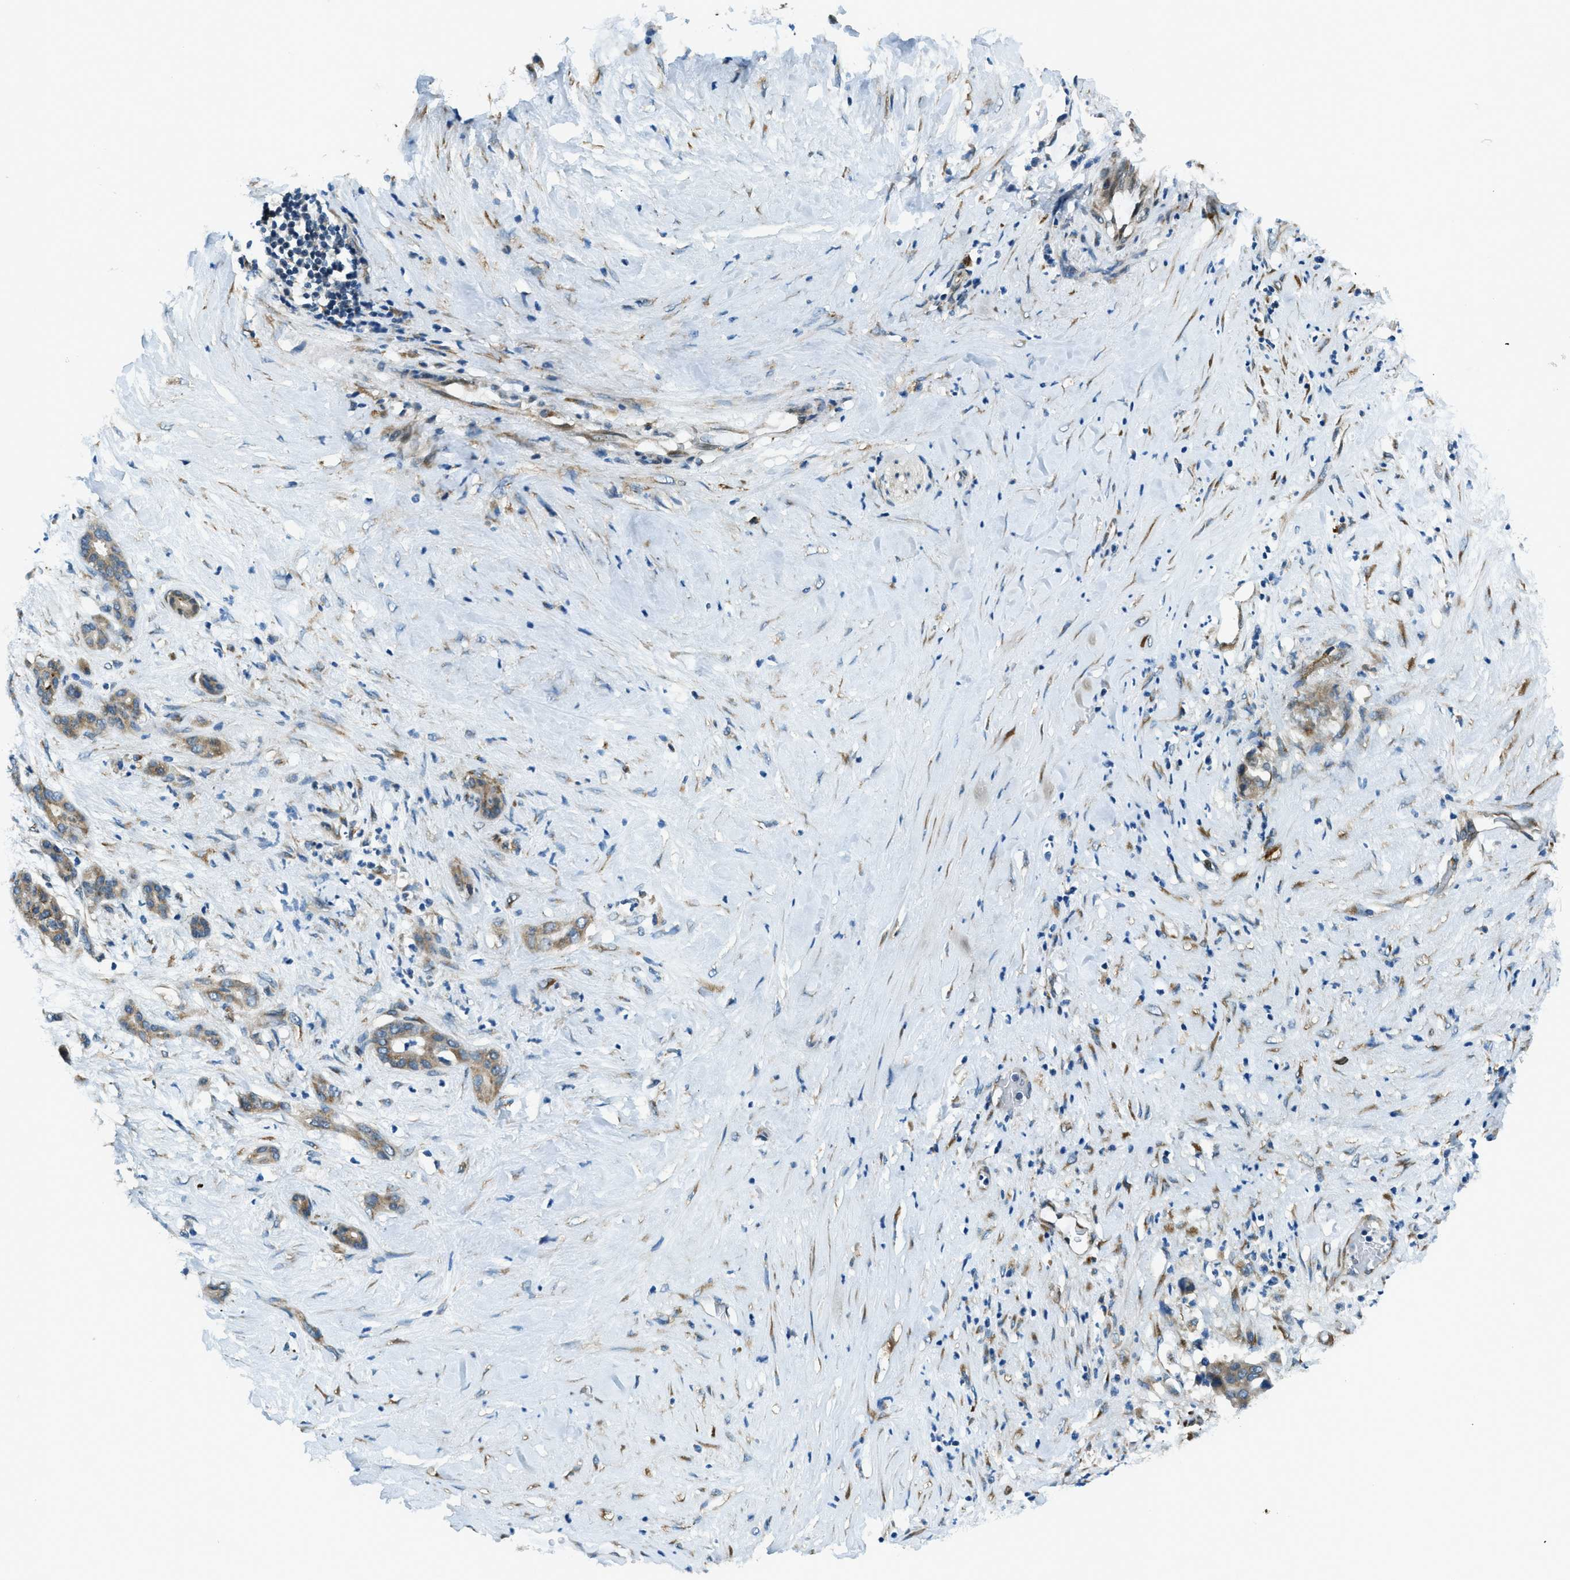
{"staining": {"intensity": "weak", "quantity": ">75%", "location": "cytoplasmic/membranous"}, "tissue": "pancreatic cancer", "cell_type": "Tumor cells", "image_type": "cancer", "snomed": [{"axis": "morphology", "description": "Adenocarcinoma, NOS"}, {"axis": "topography", "description": "Pancreas"}], "caption": "Immunohistochemical staining of pancreatic cancer (adenocarcinoma) demonstrates low levels of weak cytoplasmic/membranous protein expression in approximately >75% of tumor cells. Using DAB (3,3'-diaminobenzidine) (brown) and hematoxylin (blue) stains, captured at high magnification using brightfield microscopy.", "gene": "GINM1", "patient": {"sex": "male", "age": 41}}